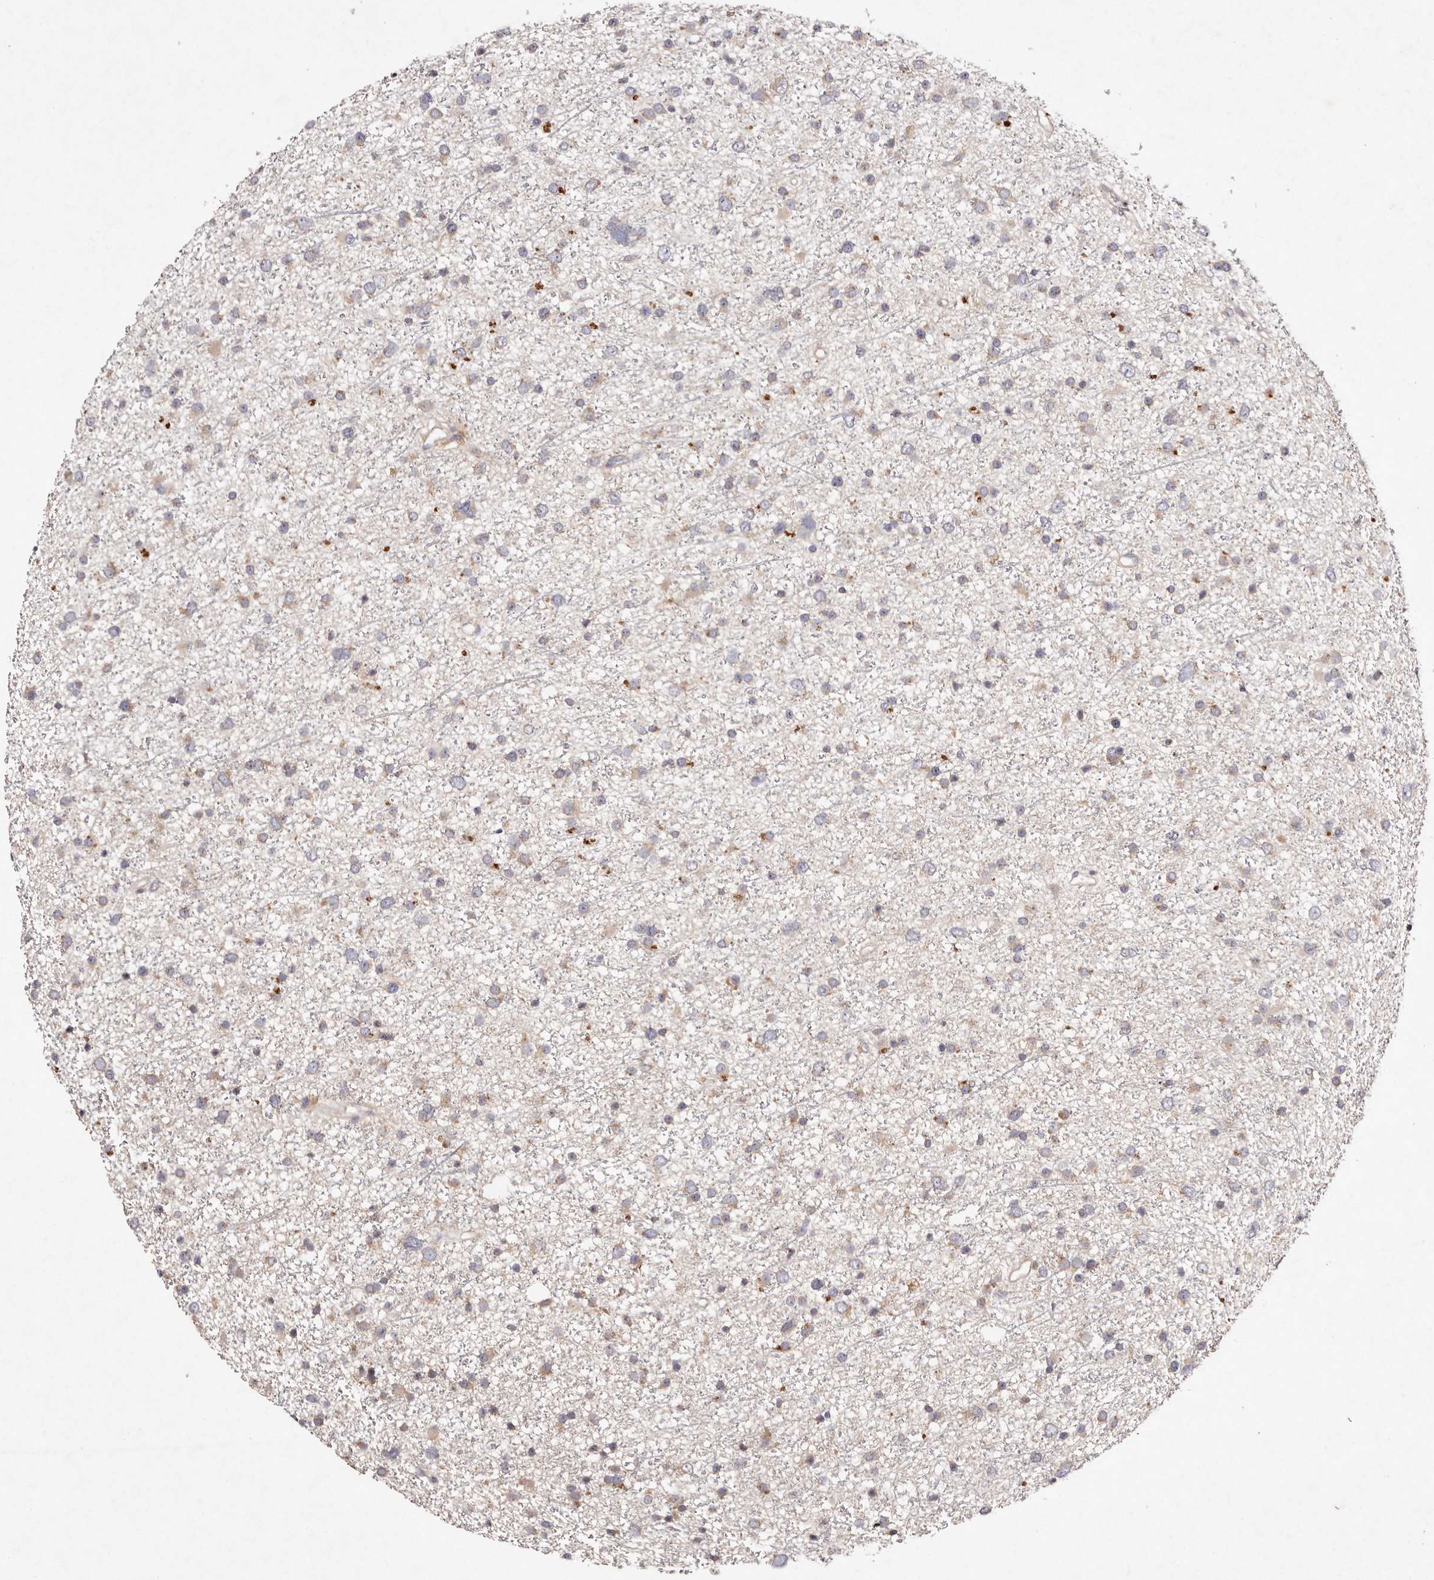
{"staining": {"intensity": "weak", "quantity": "25%-75%", "location": "cytoplasmic/membranous"}, "tissue": "glioma", "cell_type": "Tumor cells", "image_type": "cancer", "snomed": [{"axis": "morphology", "description": "Glioma, malignant, Low grade"}, {"axis": "topography", "description": "Cerebral cortex"}], "caption": "High-power microscopy captured an IHC histopathology image of glioma, revealing weak cytoplasmic/membranous staining in about 25%-75% of tumor cells. (Brightfield microscopy of DAB IHC at high magnification).", "gene": "TSC2", "patient": {"sex": "female", "age": 39}}